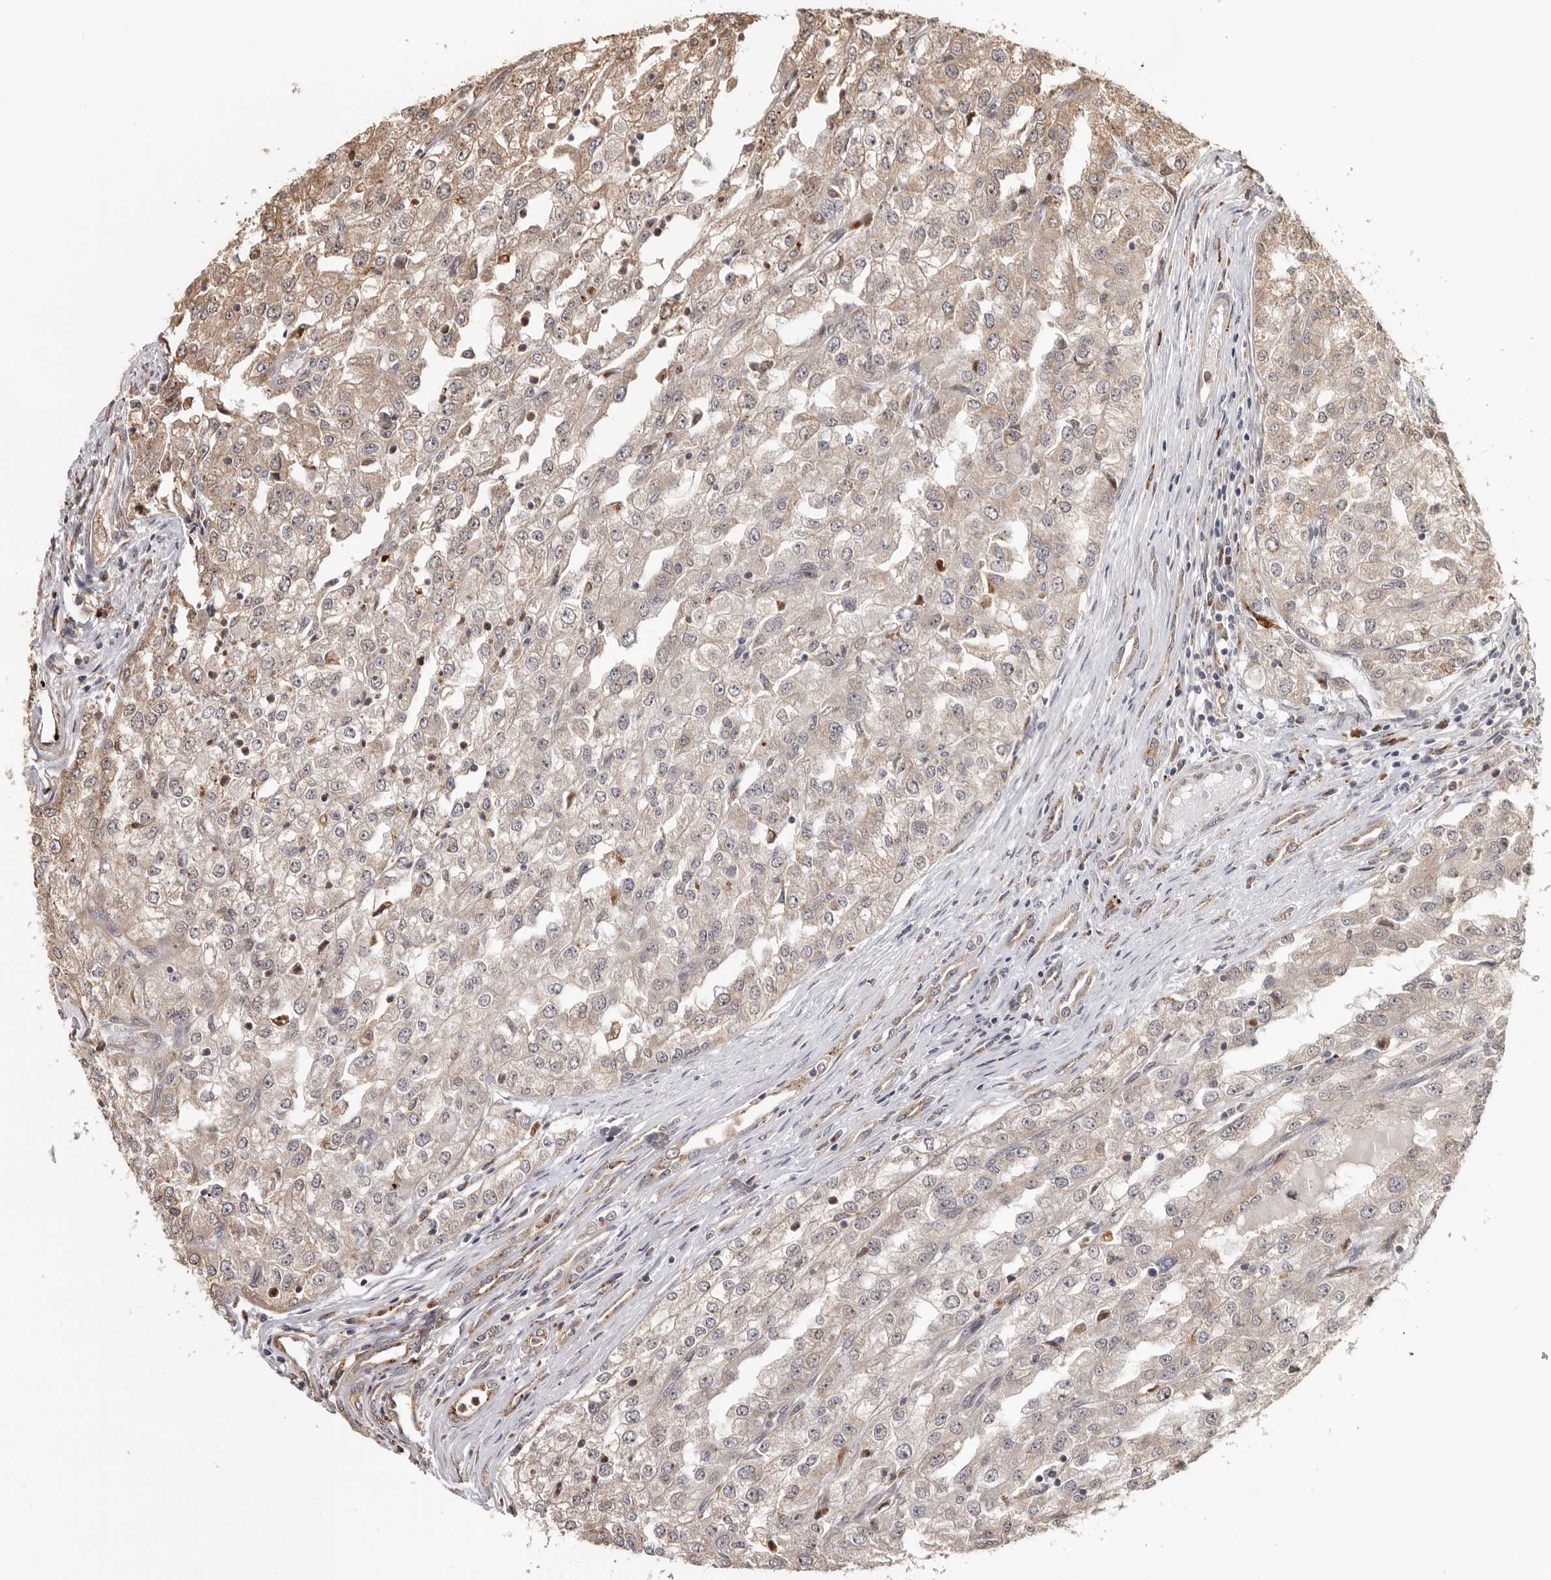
{"staining": {"intensity": "weak", "quantity": ">75%", "location": "nuclear"}, "tissue": "renal cancer", "cell_type": "Tumor cells", "image_type": "cancer", "snomed": [{"axis": "morphology", "description": "Adenocarcinoma, NOS"}, {"axis": "topography", "description": "Kidney"}], "caption": "Protein analysis of renal cancer tissue displays weak nuclear staining in about >75% of tumor cells.", "gene": "ZNF83", "patient": {"sex": "female", "age": 54}}